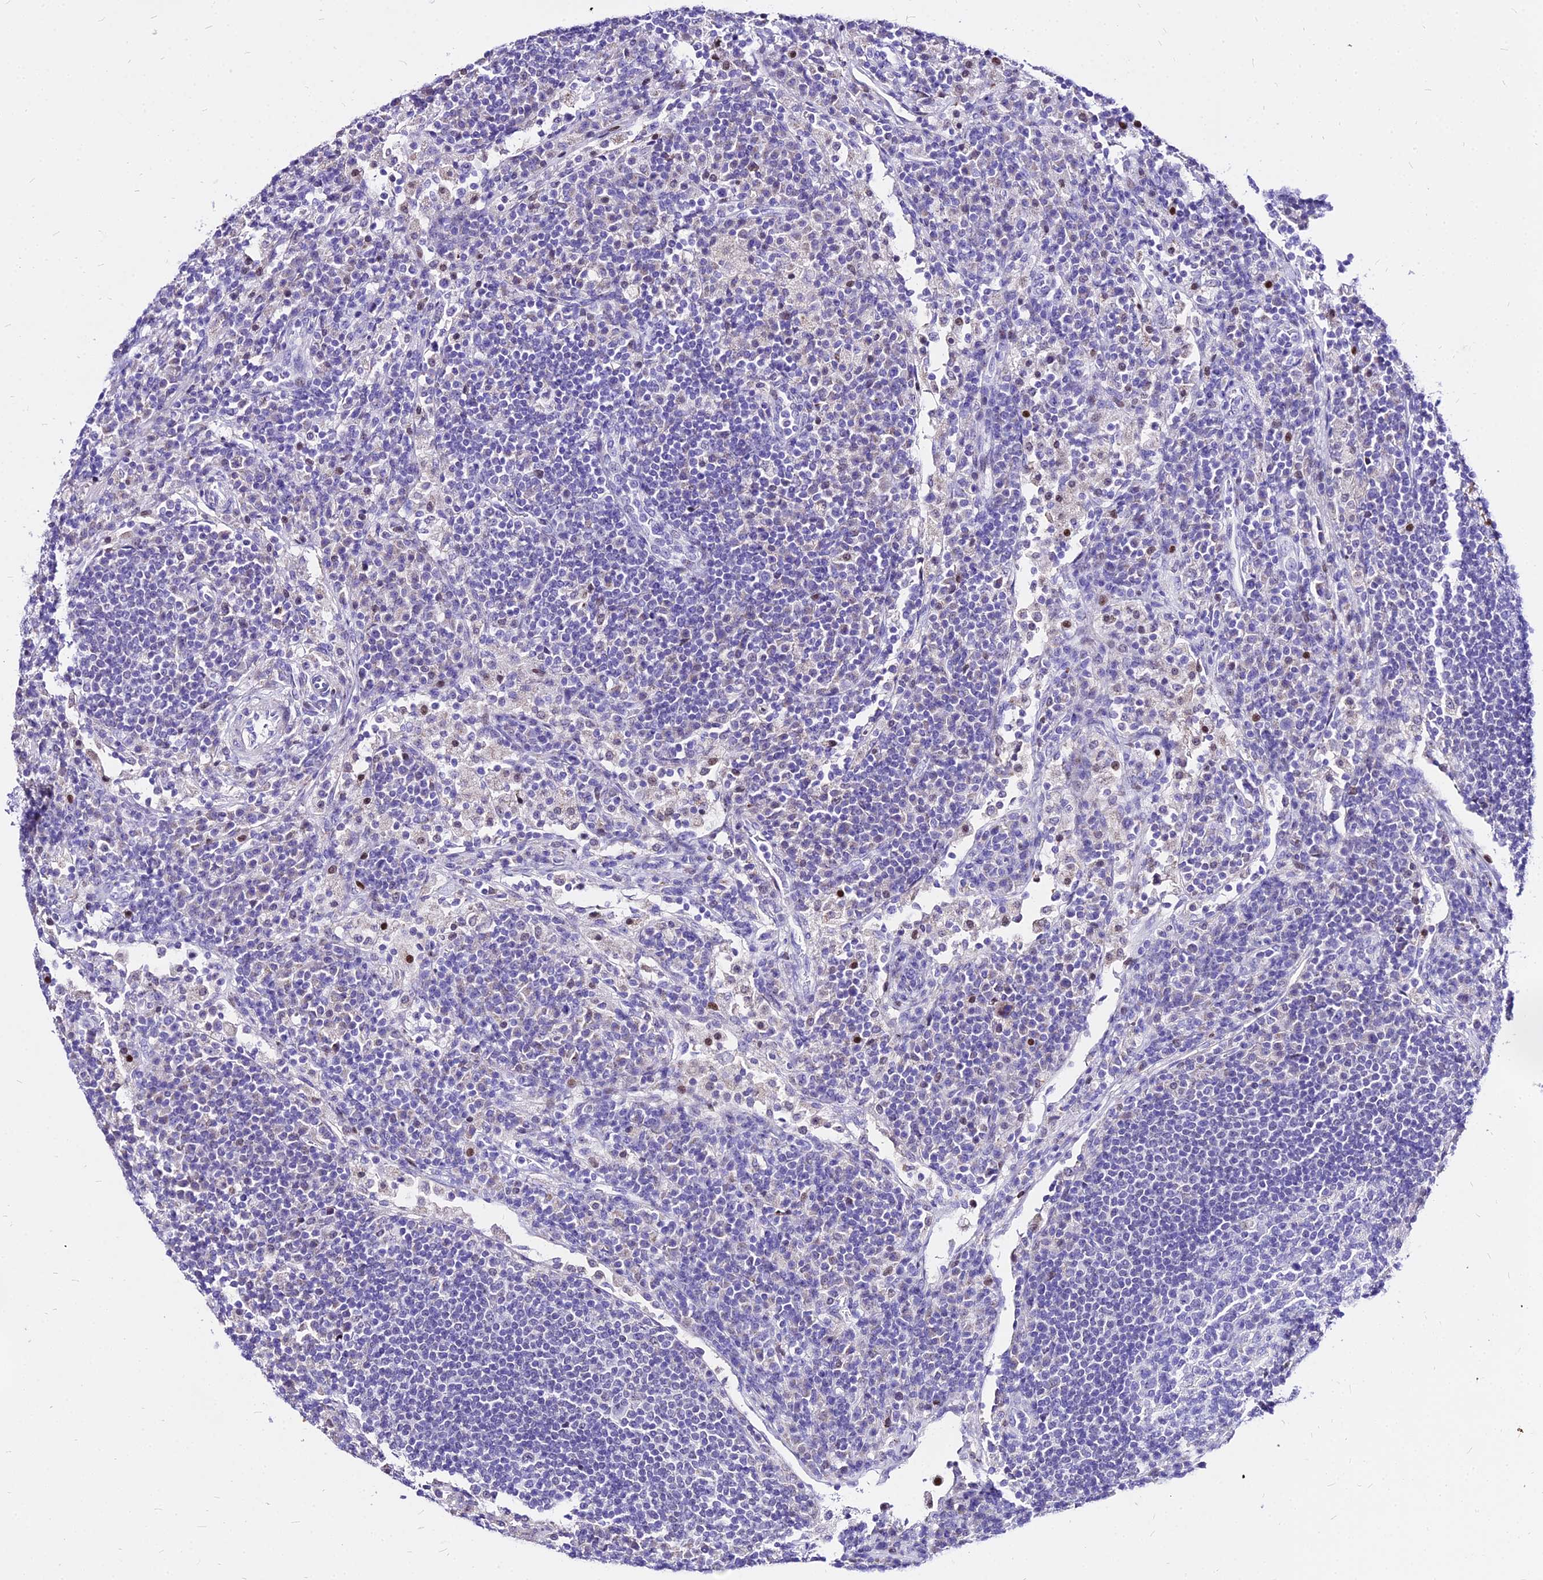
{"staining": {"intensity": "negative", "quantity": "none", "location": "none"}, "tissue": "lymph node", "cell_type": "Germinal center cells", "image_type": "normal", "snomed": [{"axis": "morphology", "description": "Normal tissue, NOS"}, {"axis": "topography", "description": "Lymph node"}], "caption": "This micrograph is of unremarkable lymph node stained with immunohistochemistry to label a protein in brown with the nuclei are counter-stained blue. There is no positivity in germinal center cells.", "gene": "CARD18", "patient": {"sex": "female", "age": 53}}